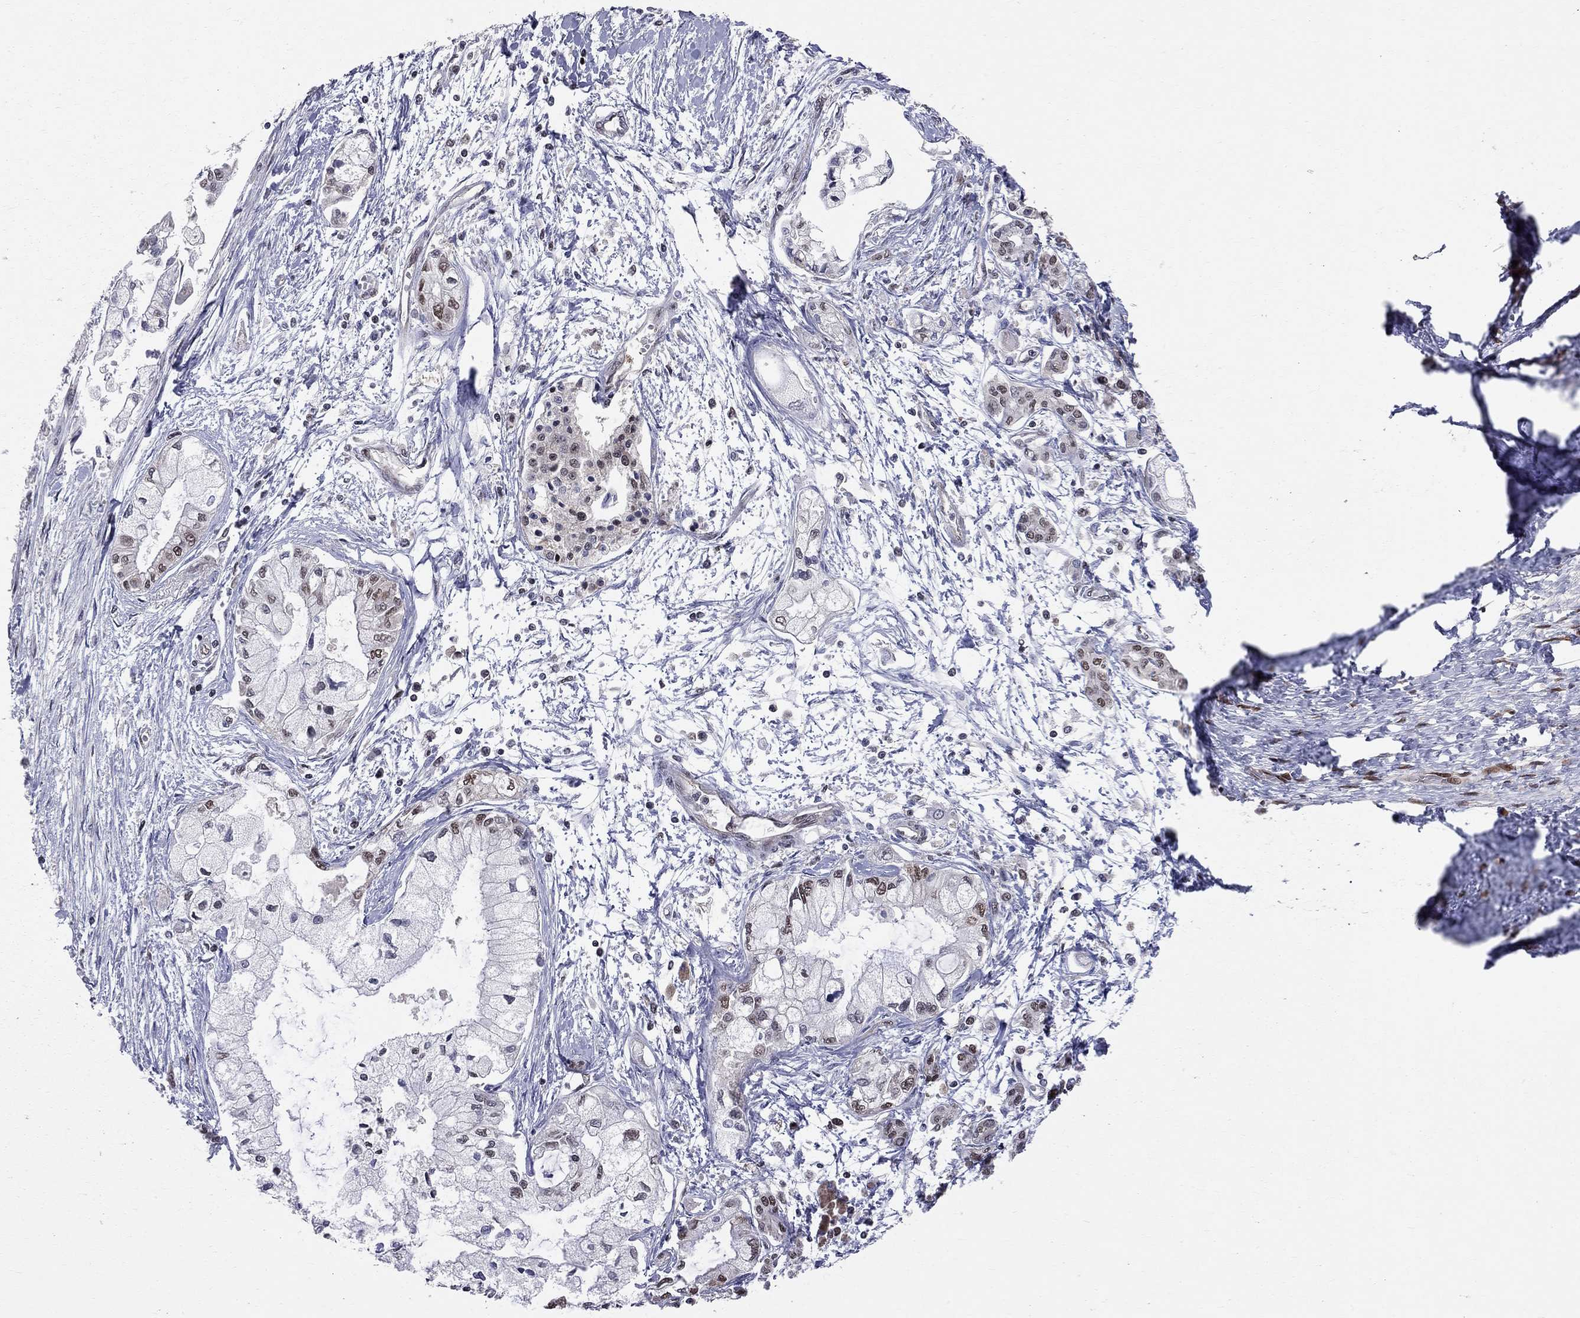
{"staining": {"intensity": "weak", "quantity": "<25%", "location": "nuclear"}, "tissue": "pancreatic cancer", "cell_type": "Tumor cells", "image_type": "cancer", "snomed": [{"axis": "morphology", "description": "Adenocarcinoma, NOS"}, {"axis": "topography", "description": "Pancreas"}], "caption": "DAB immunohistochemical staining of pancreatic cancer displays no significant staining in tumor cells.", "gene": "SAP30L", "patient": {"sex": "male", "age": 54}}